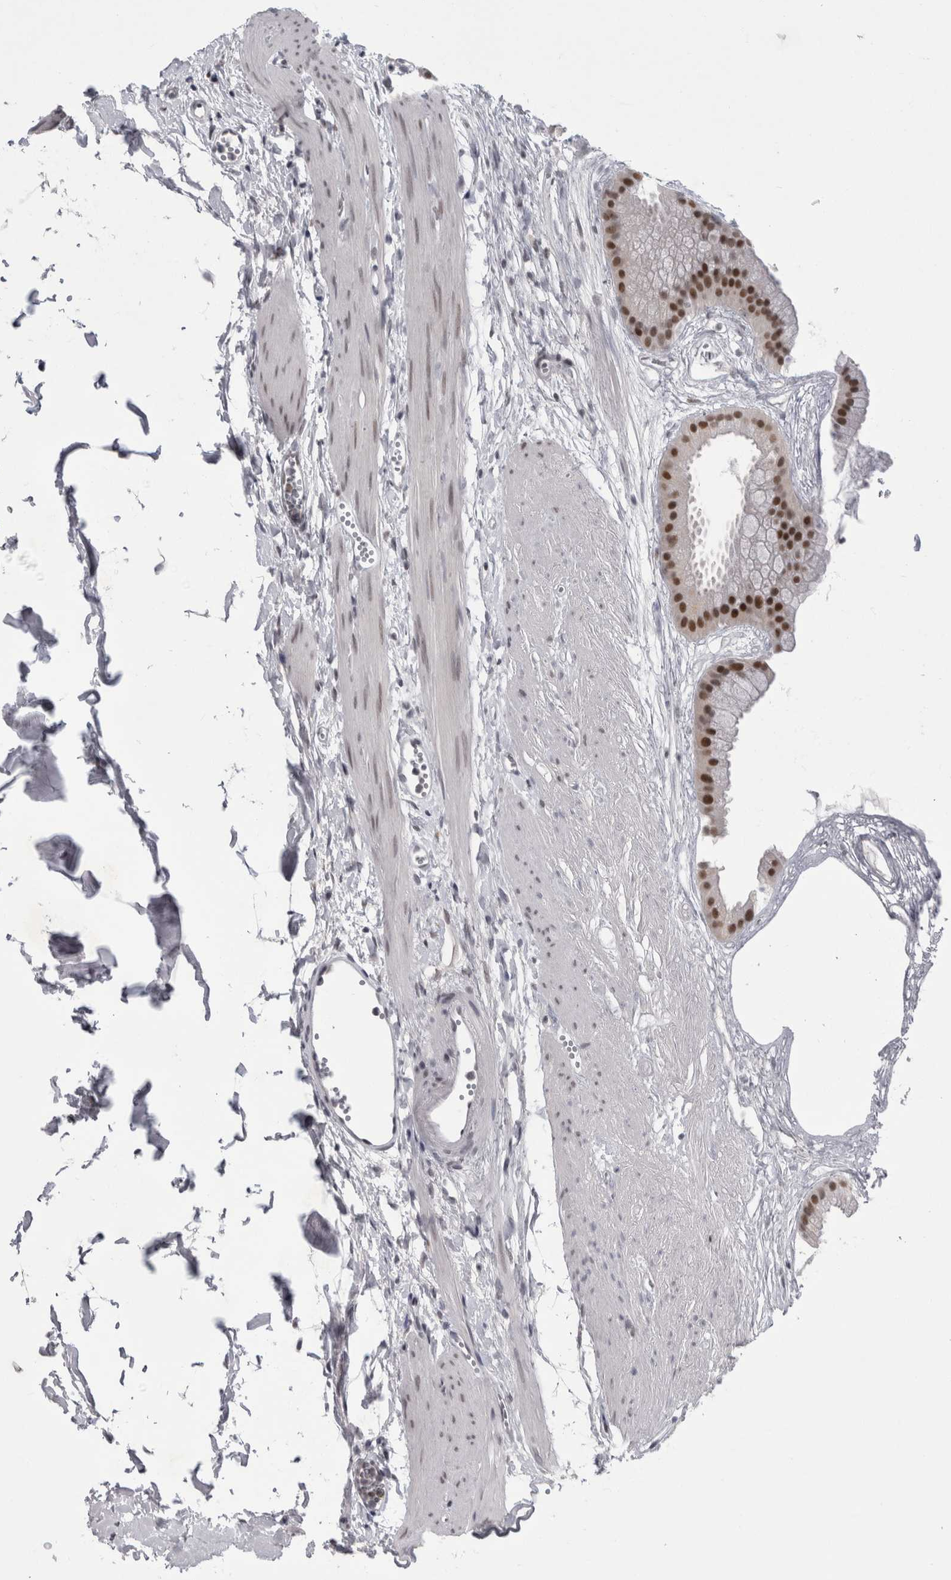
{"staining": {"intensity": "strong", "quantity": ">75%", "location": "nuclear"}, "tissue": "gallbladder", "cell_type": "Glandular cells", "image_type": "normal", "snomed": [{"axis": "morphology", "description": "Normal tissue, NOS"}, {"axis": "topography", "description": "Gallbladder"}], "caption": "An image showing strong nuclear positivity in approximately >75% of glandular cells in benign gallbladder, as visualized by brown immunohistochemical staining.", "gene": "PSMB2", "patient": {"sex": "female", "age": 64}}